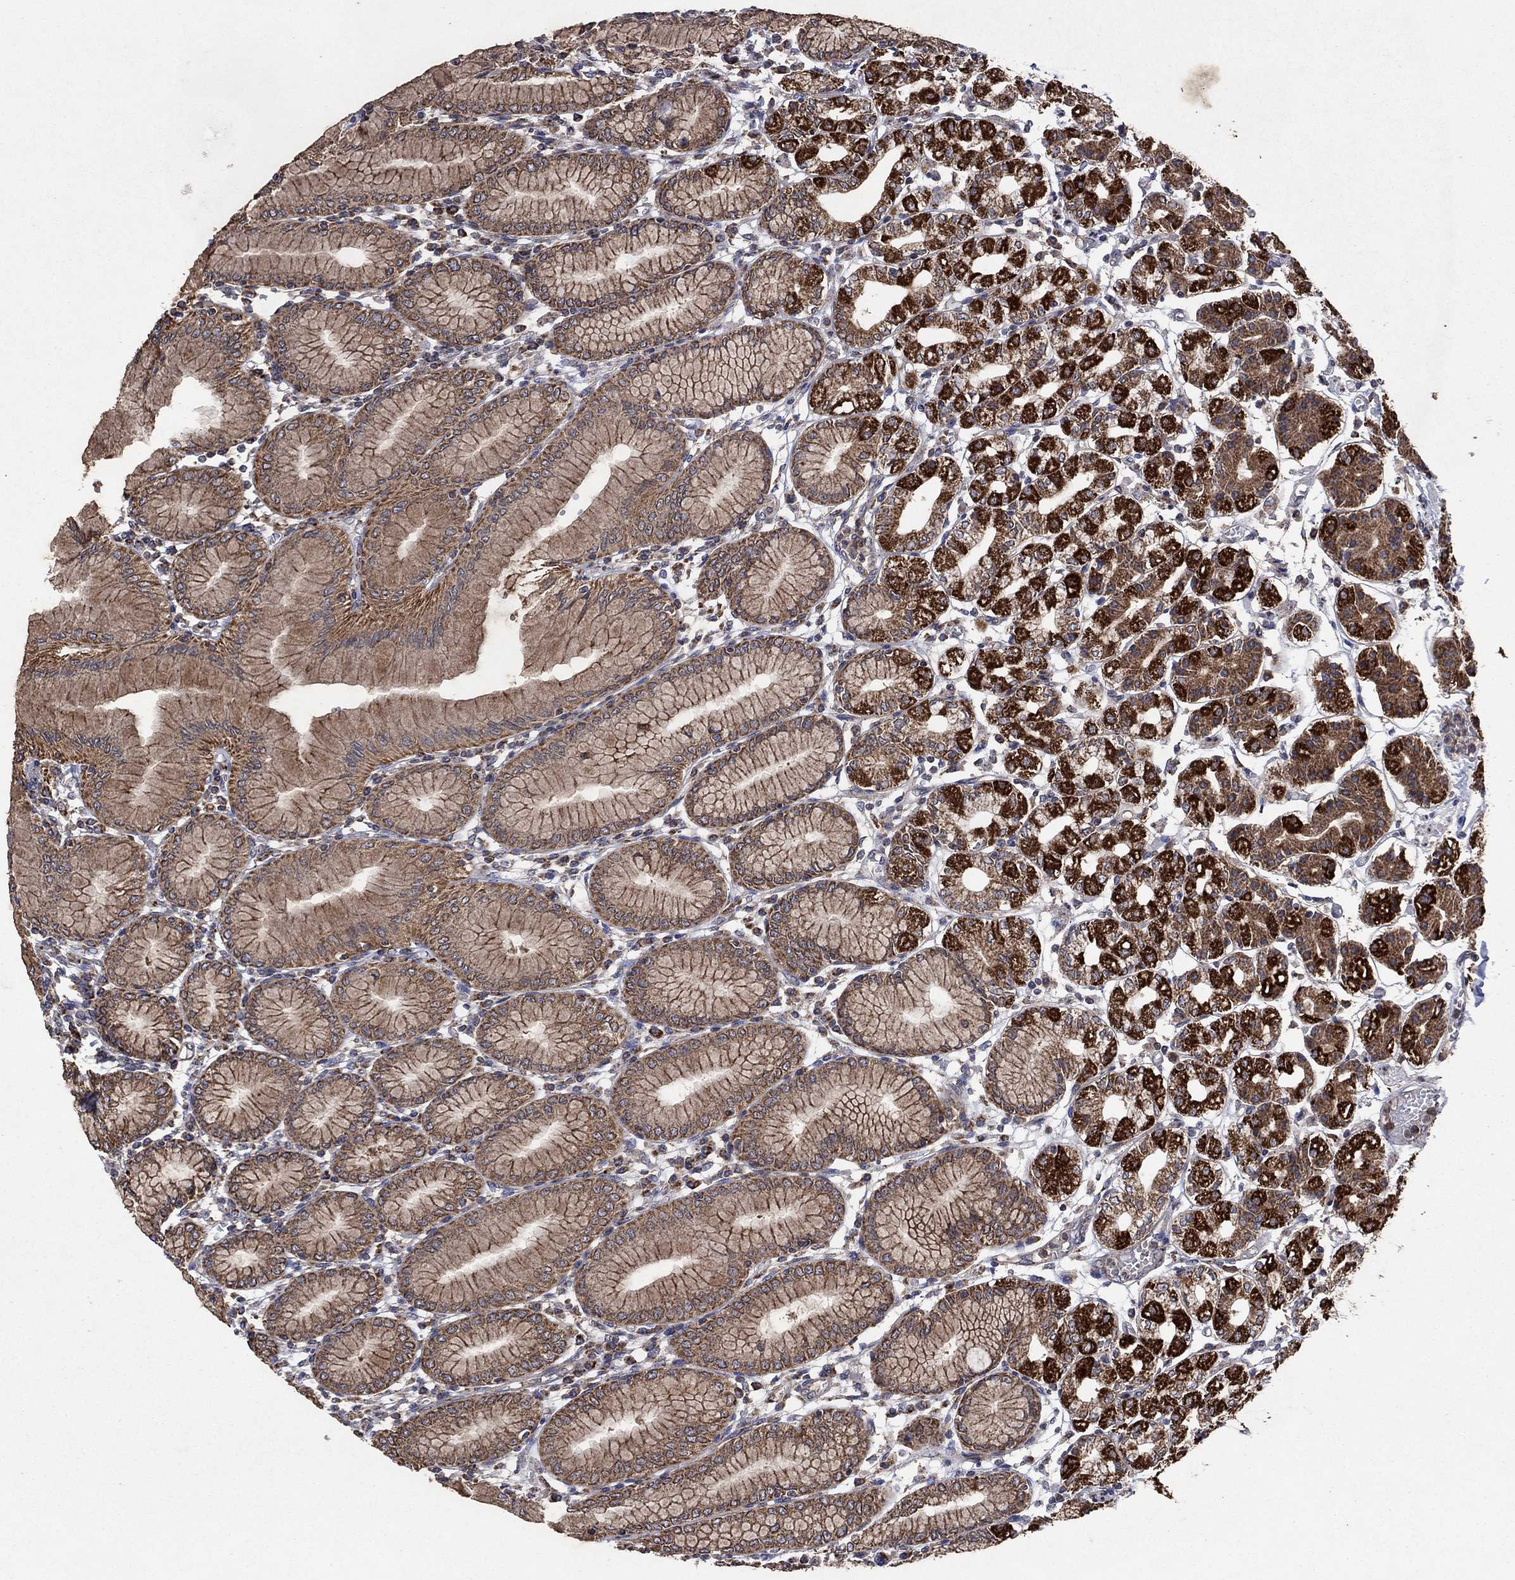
{"staining": {"intensity": "strong", "quantity": "25%-75%", "location": "cytoplasmic/membranous"}, "tissue": "stomach", "cell_type": "Glandular cells", "image_type": "normal", "snomed": [{"axis": "morphology", "description": "Normal tissue, NOS"}, {"axis": "topography", "description": "Skeletal muscle"}, {"axis": "topography", "description": "Stomach"}], "caption": "This is an image of immunohistochemistry (IHC) staining of normal stomach, which shows strong staining in the cytoplasmic/membranous of glandular cells.", "gene": "DPH1", "patient": {"sex": "female", "age": 57}}